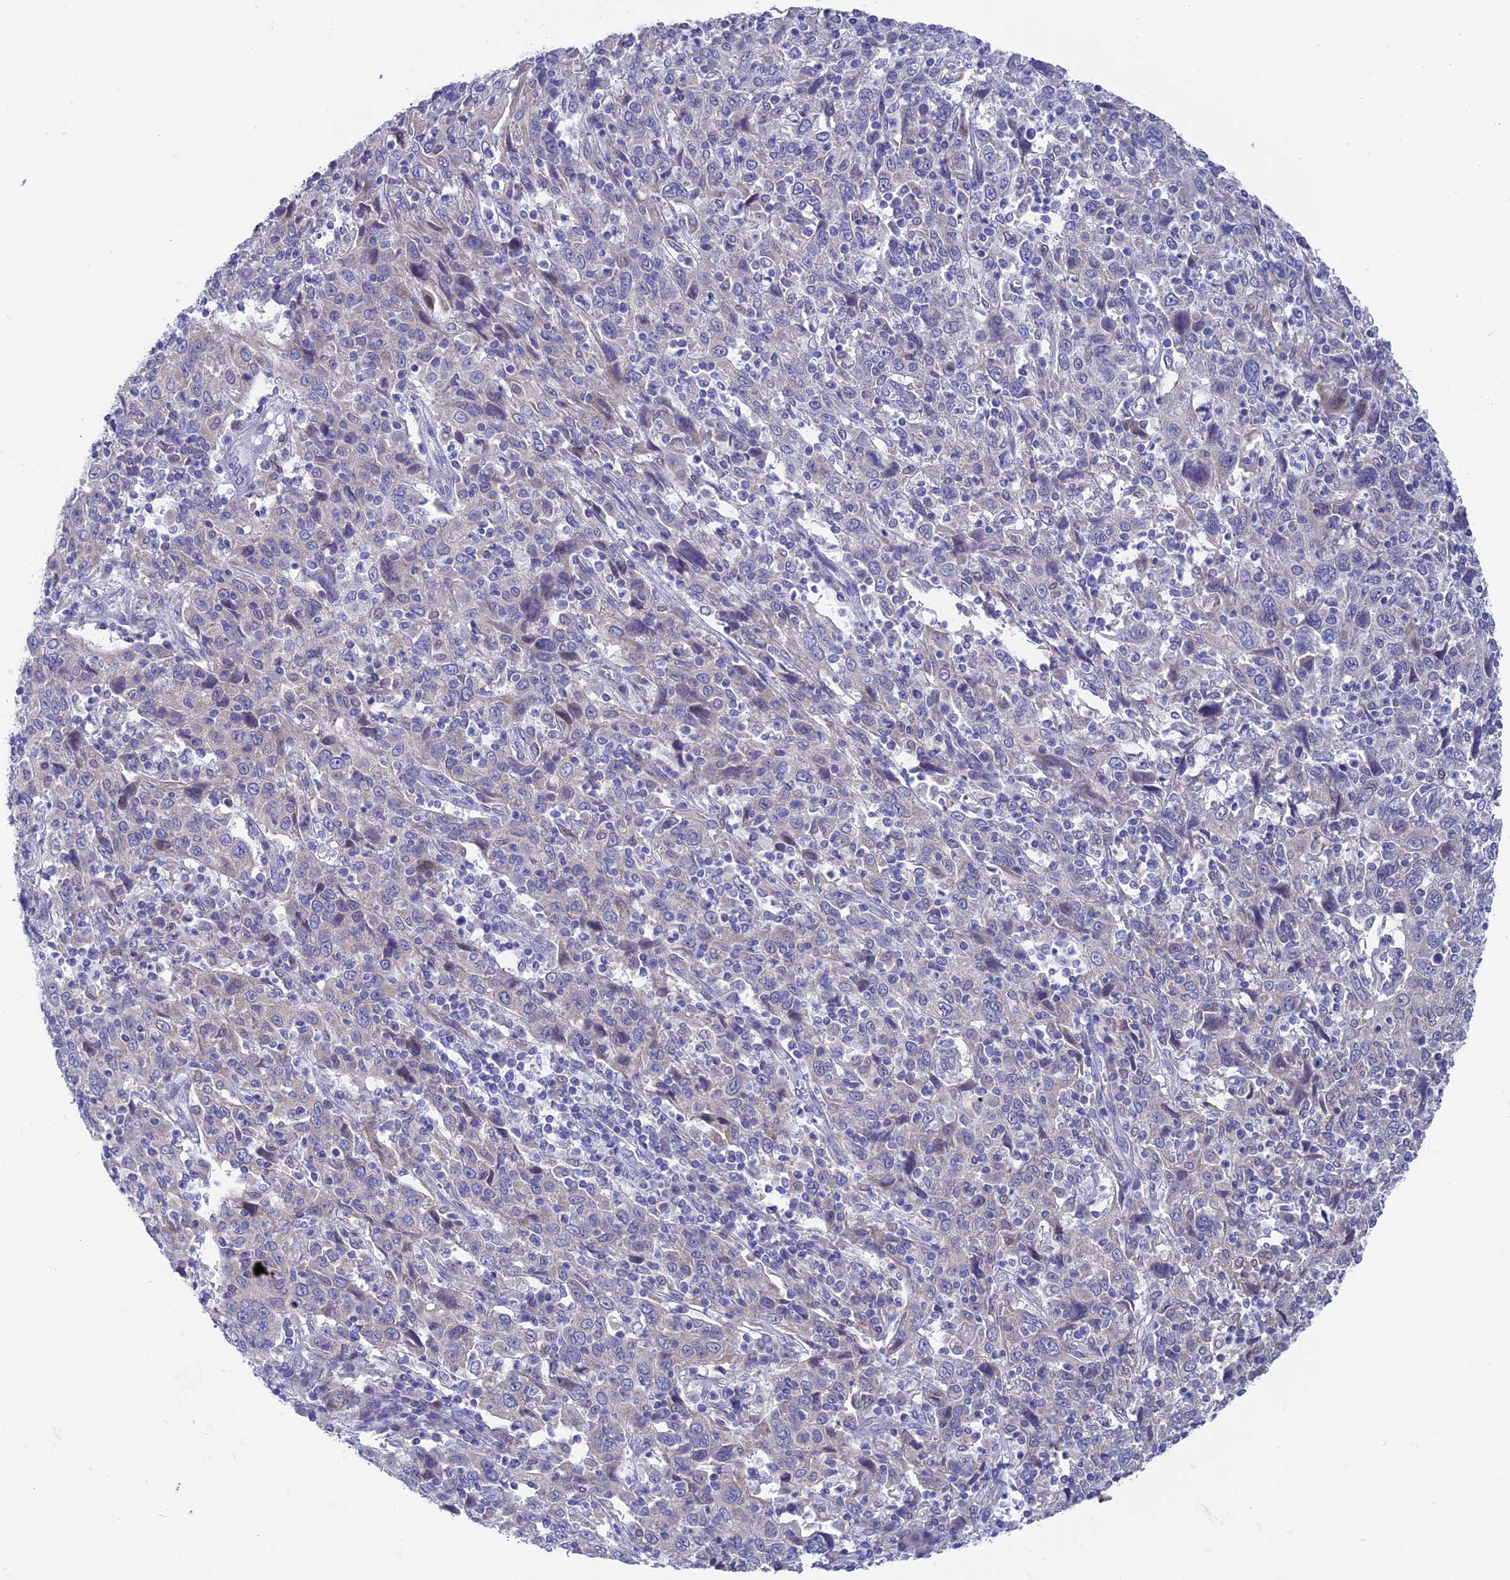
{"staining": {"intensity": "negative", "quantity": "none", "location": "none"}, "tissue": "cervical cancer", "cell_type": "Tumor cells", "image_type": "cancer", "snomed": [{"axis": "morphology", "description": "Squamous cell carcinoma, NOS"}, {"axis": "topography", "description": "Cervix"}], "caption": "DAB (3,3'-diaminobenzidine) immunohistochemical staining of human cervical squamous cell carcinoma exhibits no significant staining in tumor cells.", "gene": "AK4", "patient": {"sex": "female", "age": 46}}